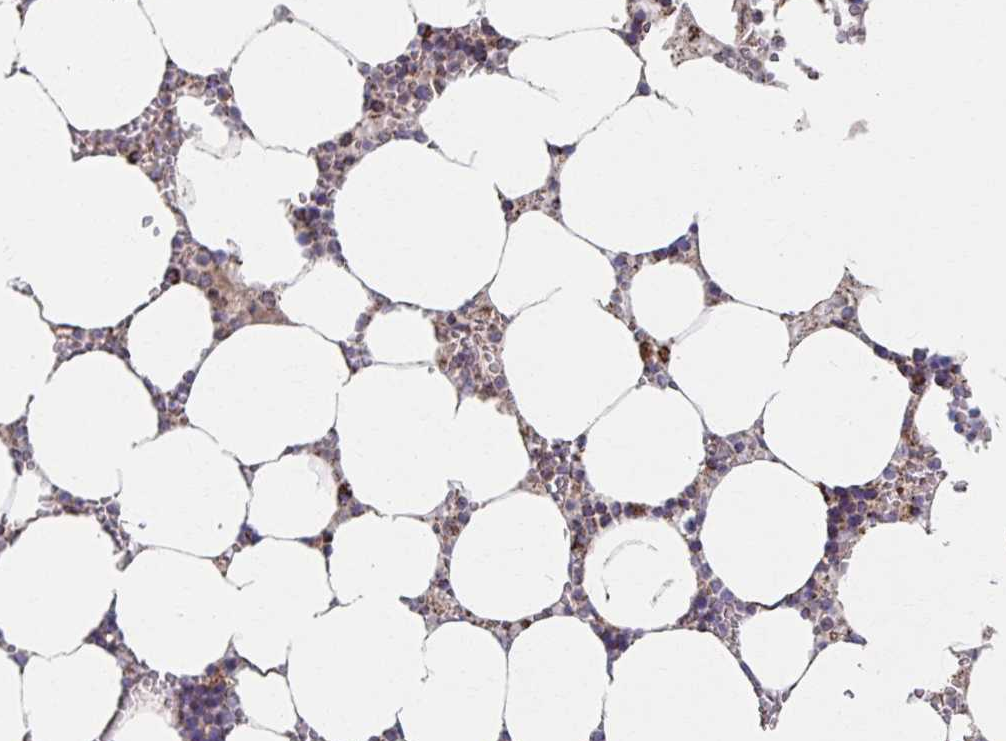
{"staining": {"intensity": "strong", "quantity": "25%-75%", "location": "cytoplasmic/membranous"}, "tissue": "bone marrow", "cell_type": "Hematopoietic cells", "image_type": "normal", "snomed": [{"axis": "morphology", "description": "Normal tissue, NOS"}, {"axis": "topography", "description": "Bone marrow"}], "caption": "Protein staining by immunohistochemistry exhibits strong cytoplasmic/membranous staining in about 25%-75% of hematopoietic cells in unremarkable bone marrow.", "gene": "SAT1", "patient": {"sex": "male", "age": 64}}